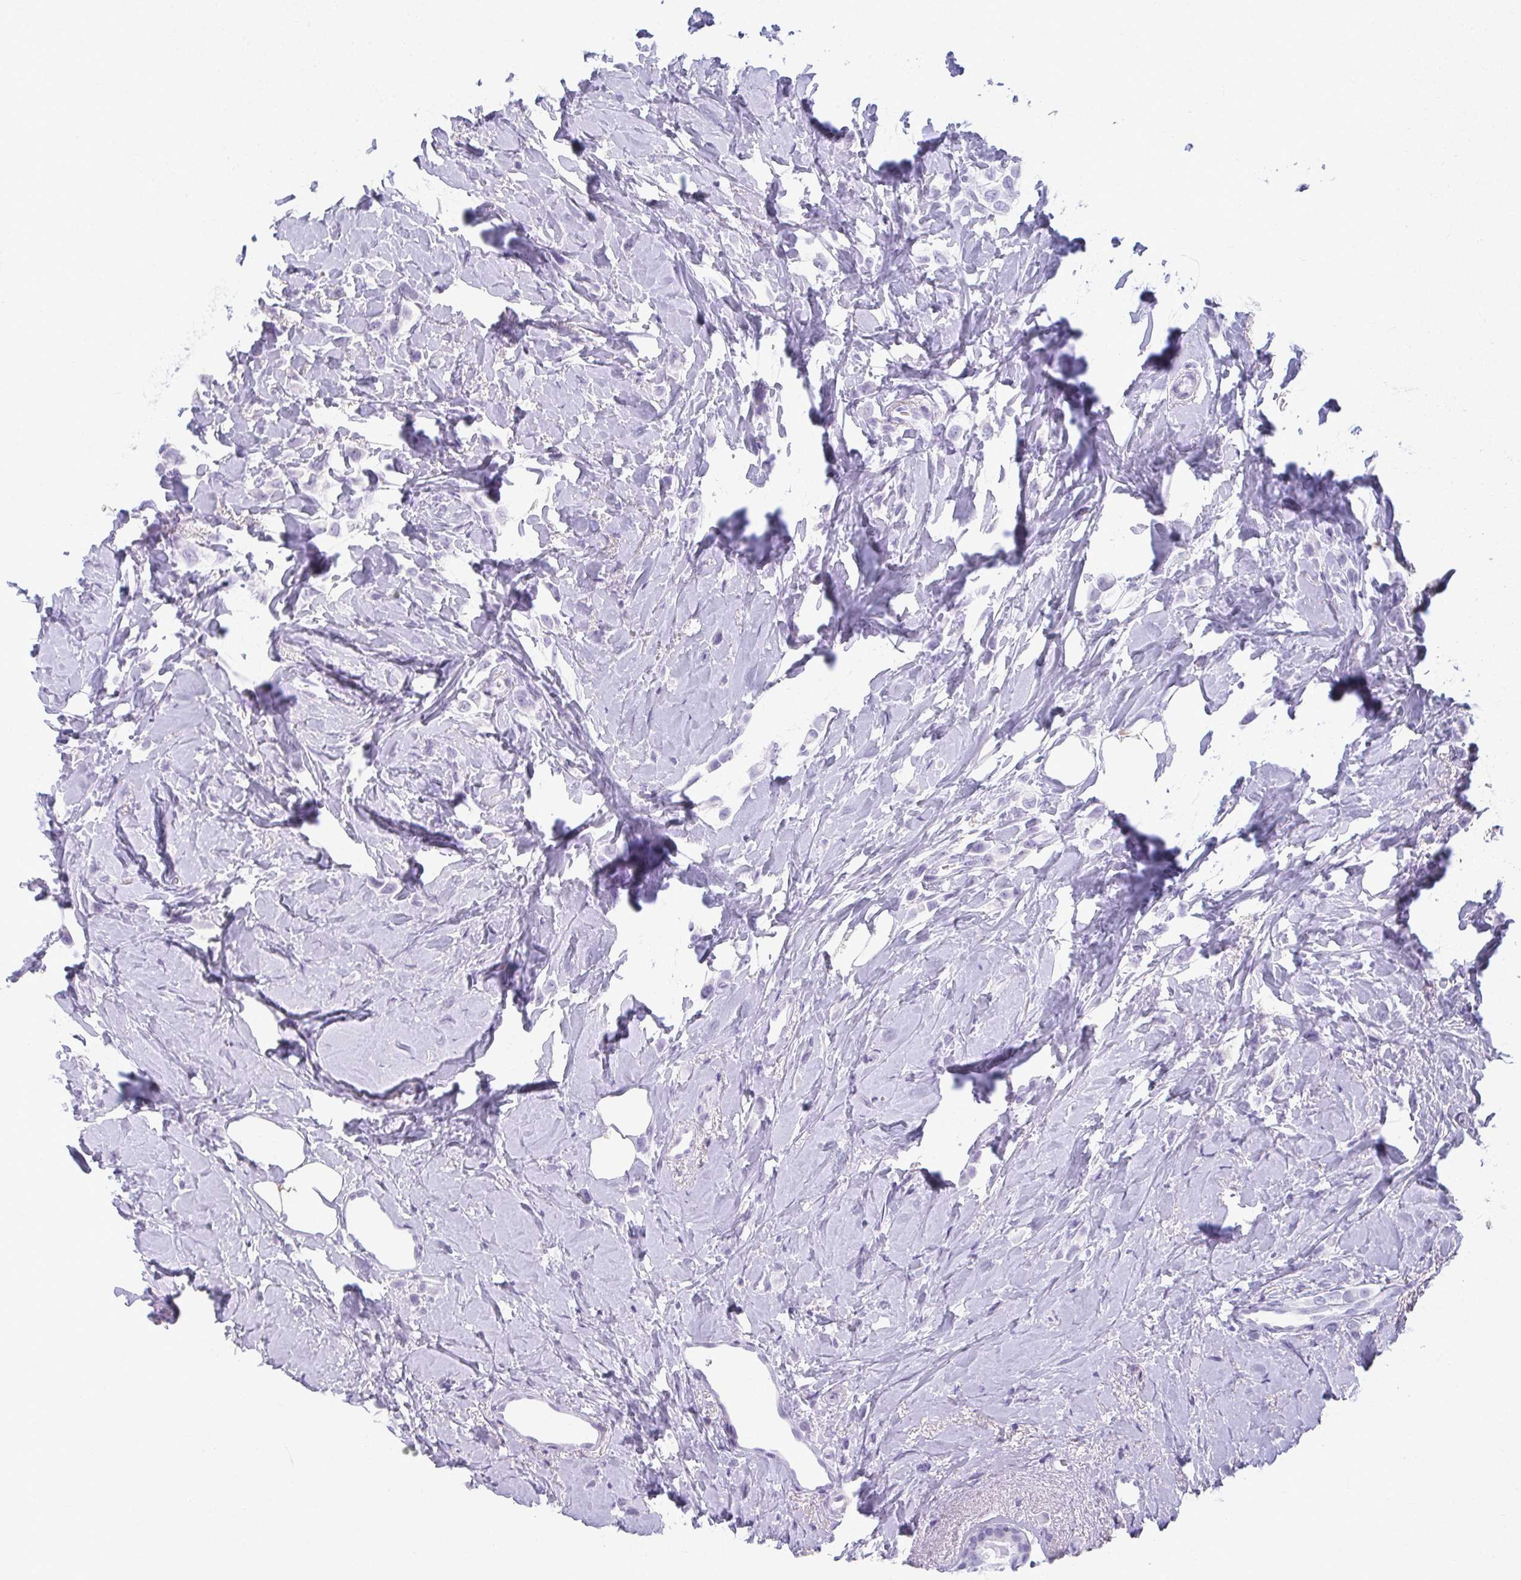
{"staining": {"intensity": "negative", "quantity": "none", "location": "none"}, "tissue": "breast cancer", "cell_type": "Tumor cells", "image_type": "cancer", "snomed": [{"axis": "morphology", "description": "Lobular carcinoma"}, {"axis": "topography", "description": "Breast"}], "caption": "Immunohistochemistry (IHC) of lobular carcinoma (breast) displays no positivity in tumor cells. (Brightfield microscopy of DAB immunohistochemistry at high magnification).", "gene": "MOBP", "patient": {"sex": "female", "age": 66}}